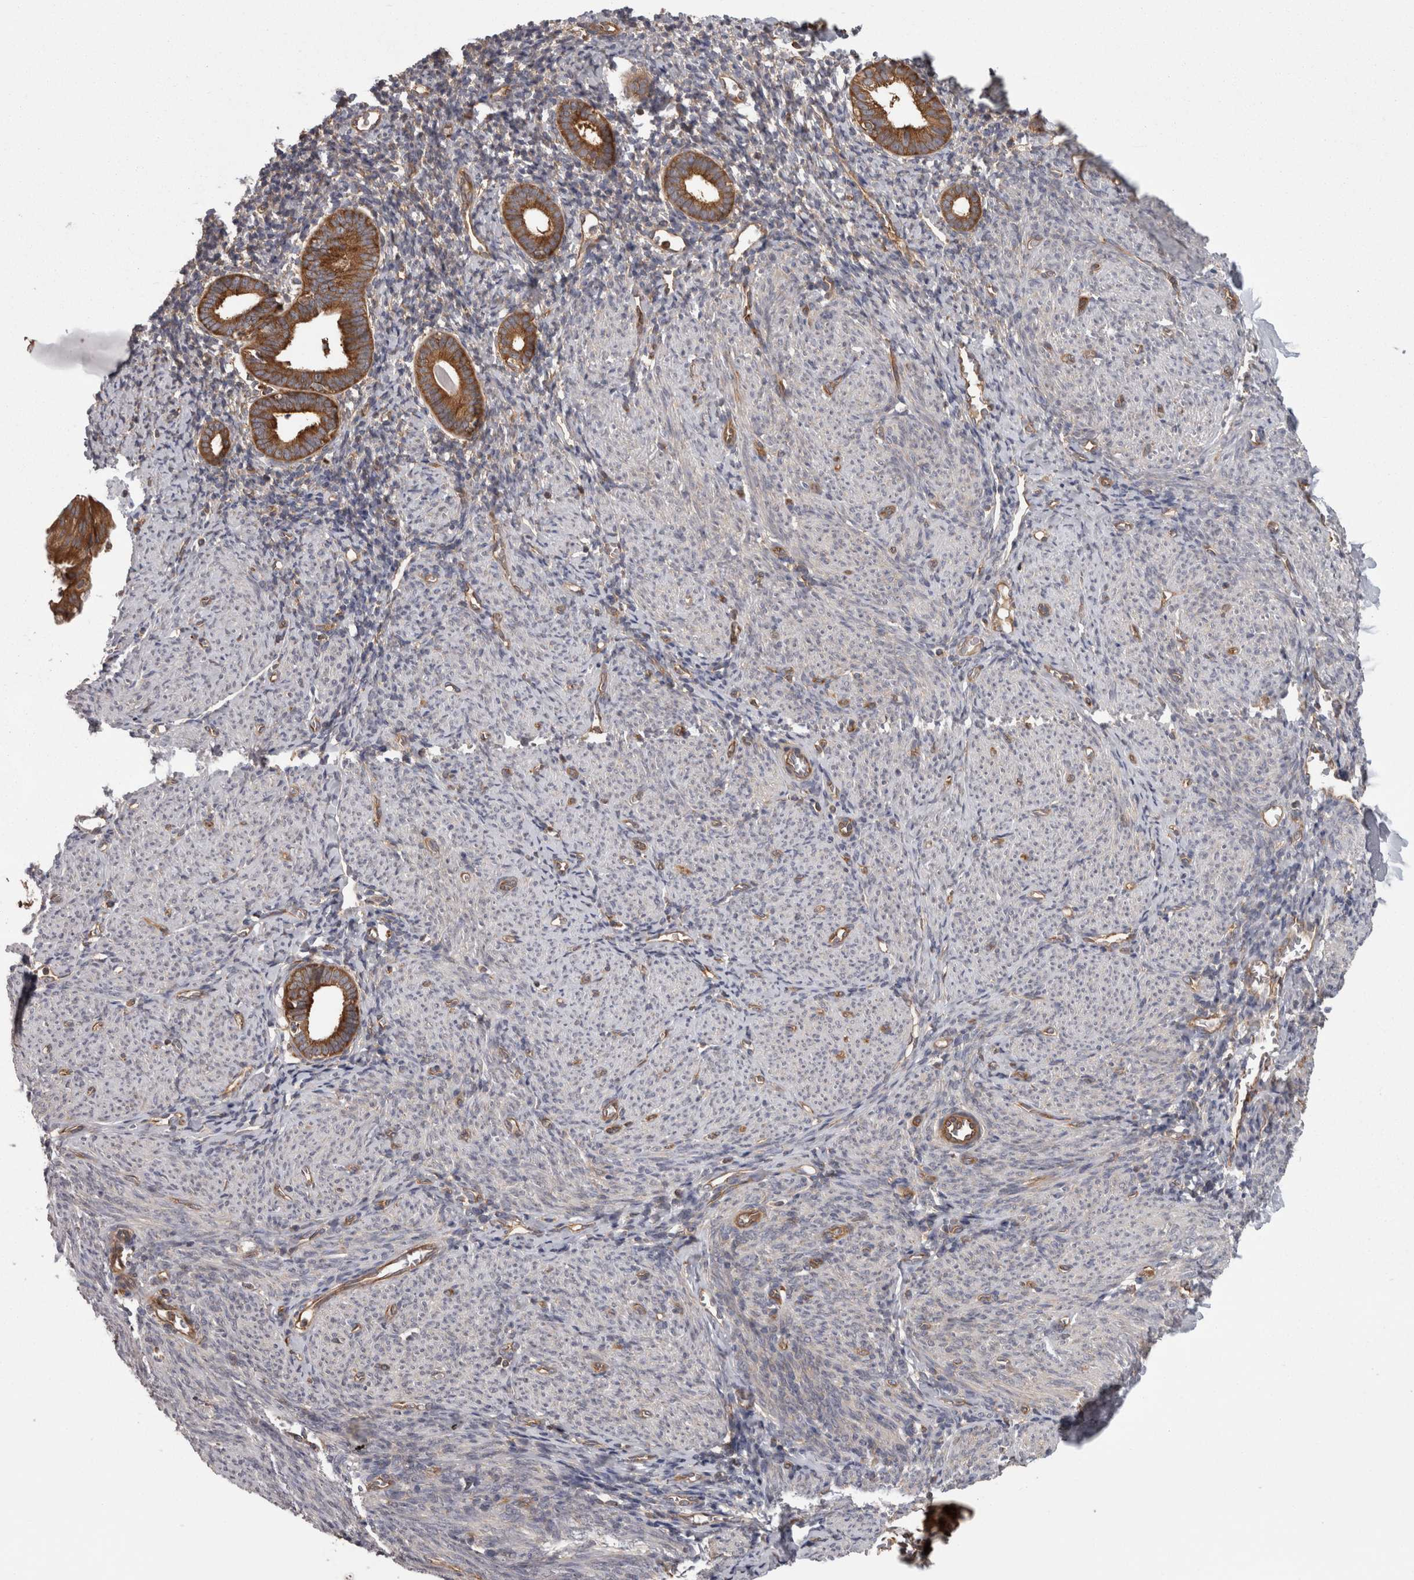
{"staining": {"intensity": "weak", "quantity": ">75%", "location": "cytoplasmic/membranous"}, "tissue": "endometrium", "cell_type": "Cells in endometrial stroma", "image_type": "normal", "snomed": [{"axis": "morphology", "description": "Normal tissue, NOS"}, {"axis": "morphology", "description": "Adenocarcinoma, NOS"}, {"axis": "topography", "description": "Endometrium"}], "caption": "Normal endometrium was stained to show a protein in brown. There is low levels of weak cytoplasmic/membranous staining in approximately >75% of cells in endometrial stroma. (DAB (3,3'-diaminobenzidine) IHC, brown staining for protein, blue staining for nuclei).", "gene": "SMCR8", "patient": {"sex": "female", "age": 57}}